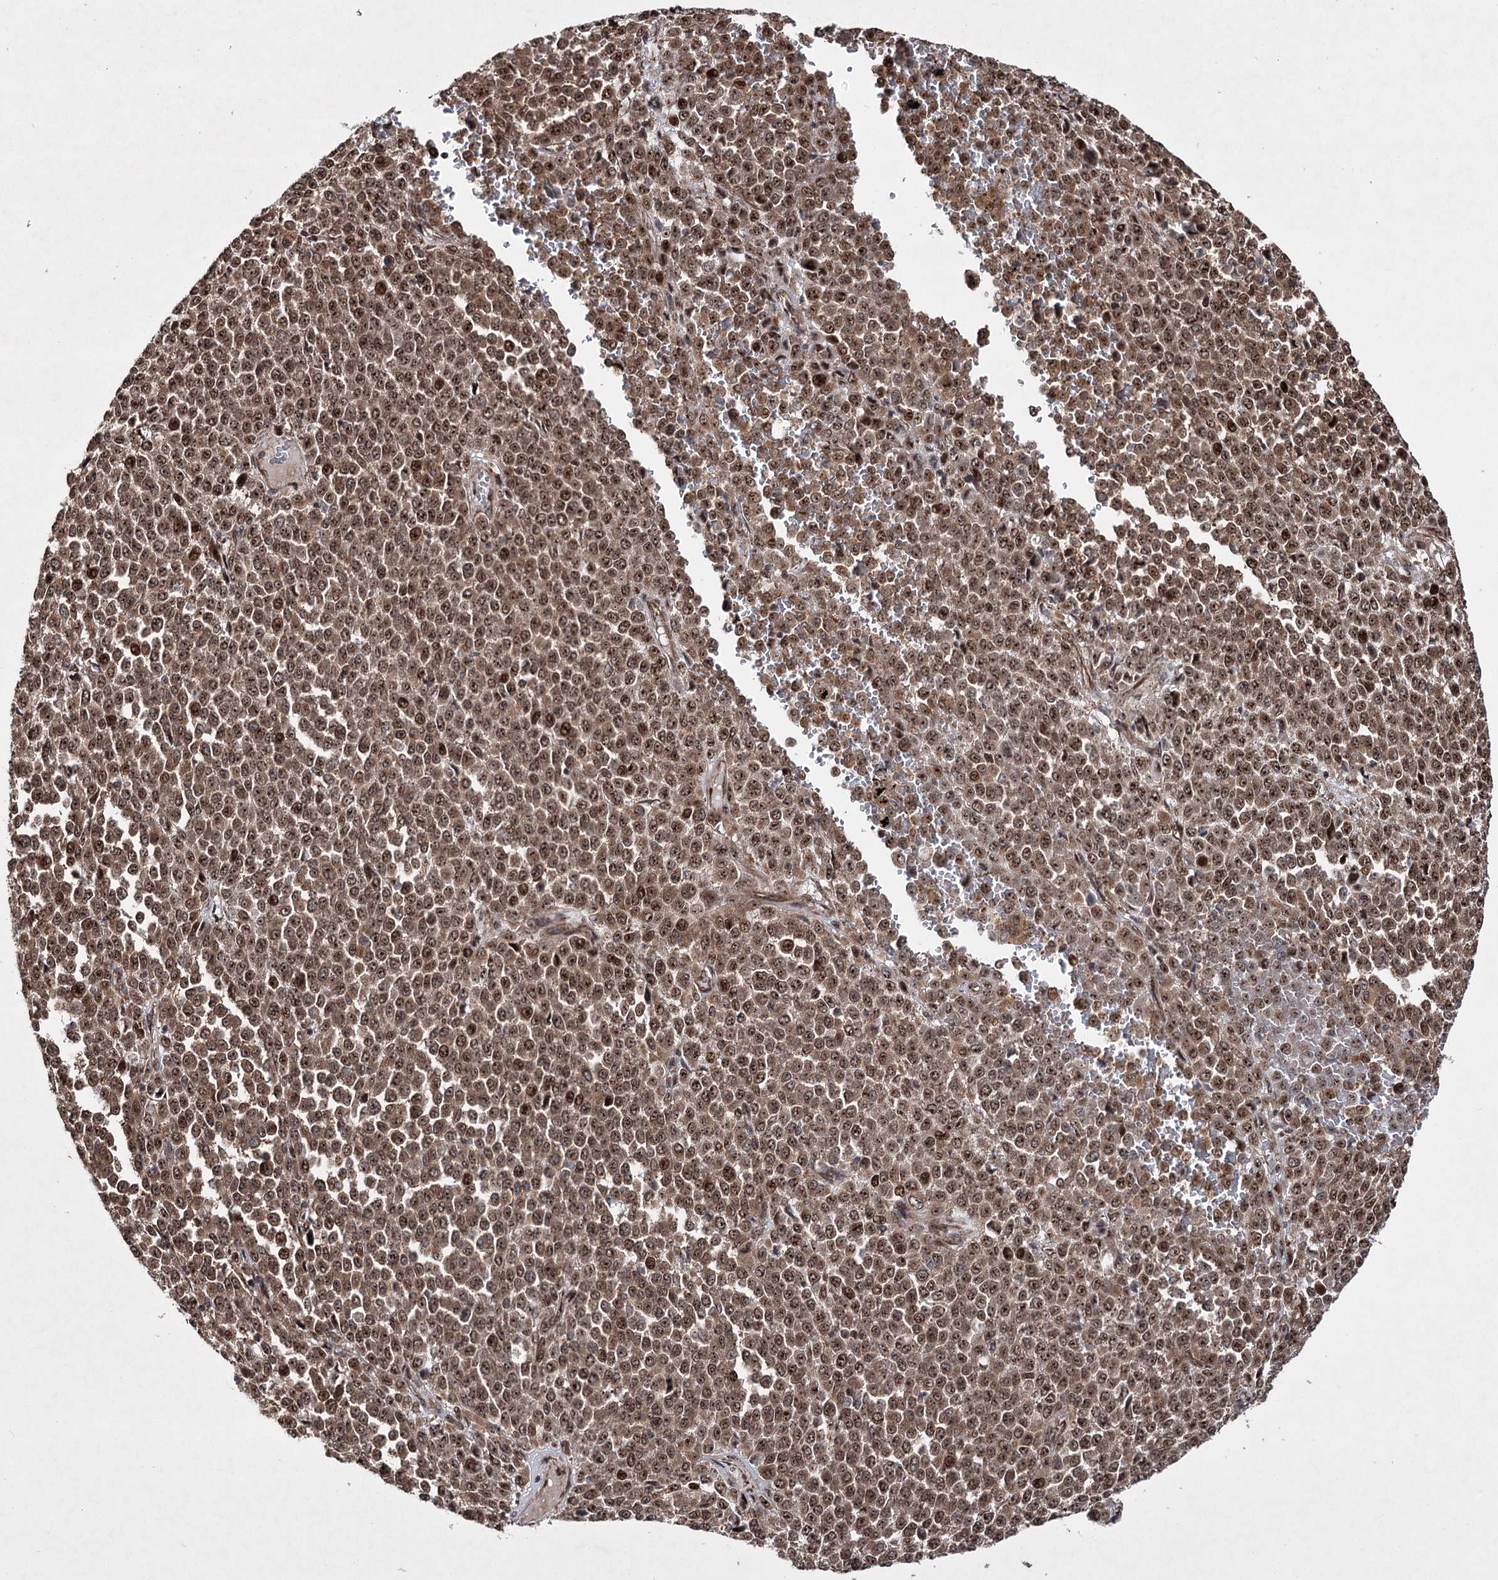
{"staining": {"intensity": "moderate", "quantity": ">75%", "location": "cytoplasmic/membranous,nuclear"}, "tissue": "melanoma", "cell_type": "Tumor cells", "image_type": "cancer", "snomed": [{"axis": "morphology", "description": "Malignant melanoma, Metastatic site"}, {"axis": "topography", "description": "Pancreas"}], "caption": "Human melanoma stained with a brown dye reveals moderate cytoplasmic/membranous and nuclear positive staining in approximately >75% of tumor cells.", "gene": "SERINC5", "patient": {"sex": "female", "age": 30}}